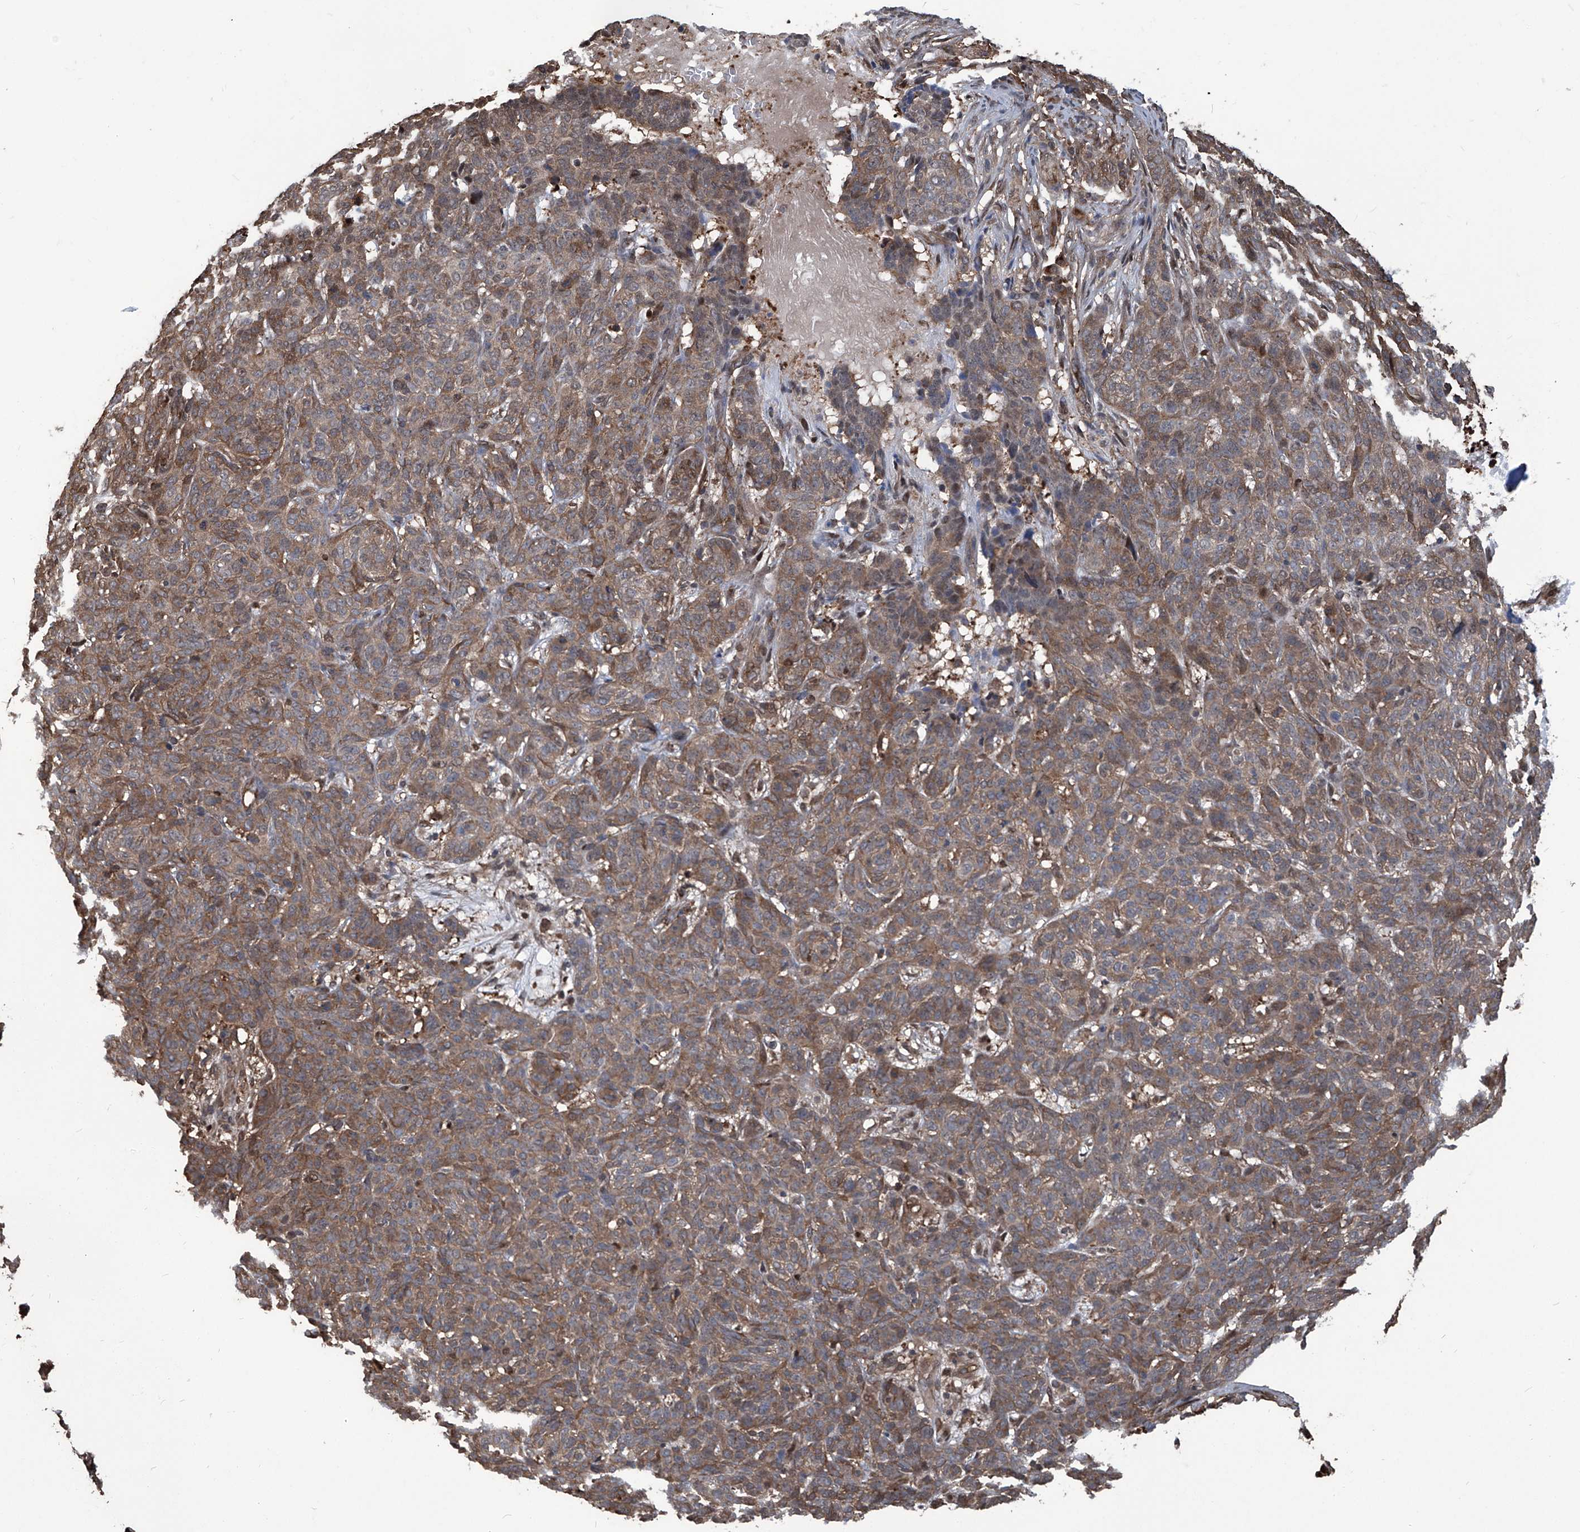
{"staining": {"intensity": "moderate", "quantity": ">75%", "location": "cytoplasmic/membranous"}, "tissue": "skin cancer", "cell_type": "Tumor cells", "image_type": "cancer", "snomed": [{"axis": "morphology", "description": "Basal cell carcinoma"}, {"axis": "topography", "description": "Skin"}], "caption": "This micrograph displays skin basal cell carcinoma stained with IHC to label a protein in brown. The cytoplasmic/membranous of tumor cells show moderate positivity for the protein. Nuclei are counter-stained blue.", "gene": "PSMB1", "patient": {"sex": "male", "age": 85}}